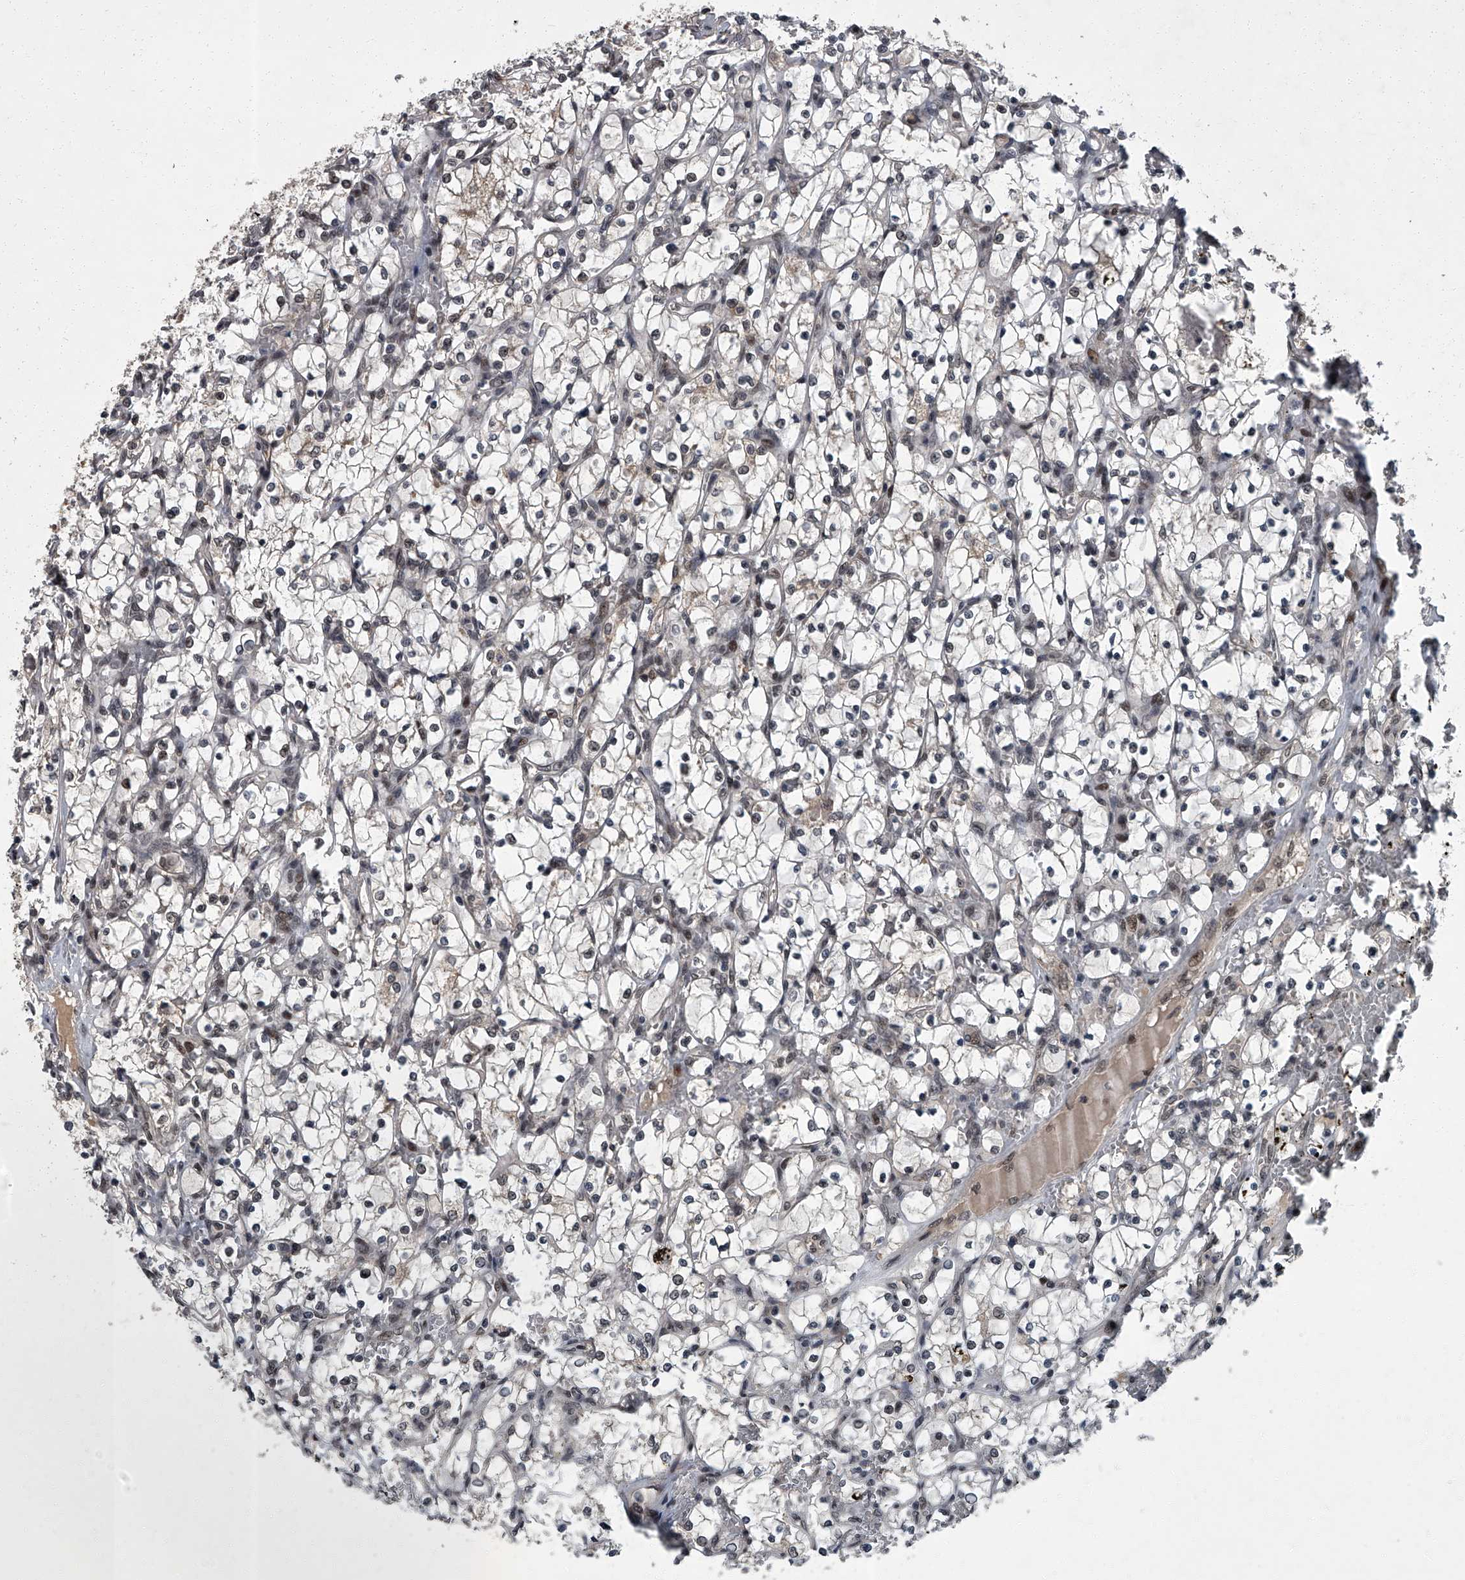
{"staining": {"intensity": "weak", "quantity": "<25%", "location": "nuclear"}, "tissue": "renal cancer", "cell_type": "Tumor cells", "image_type": "cancer", "snomed": [{"axis": "morphology", "description": "Adenocarcinoma, NOS"}, {"axis": "topography", "description": "Kidney"}], "caption": "This histopathology image is of adenocarcinoma (renal) stained with immunohistochemistry (IHC) to label a protein in brown with the nuclei are counter-stained blue. There is no positivity in tumor cells.", "gene": "ZNF518B", "patient": {"sex": "female", "age": 69}}